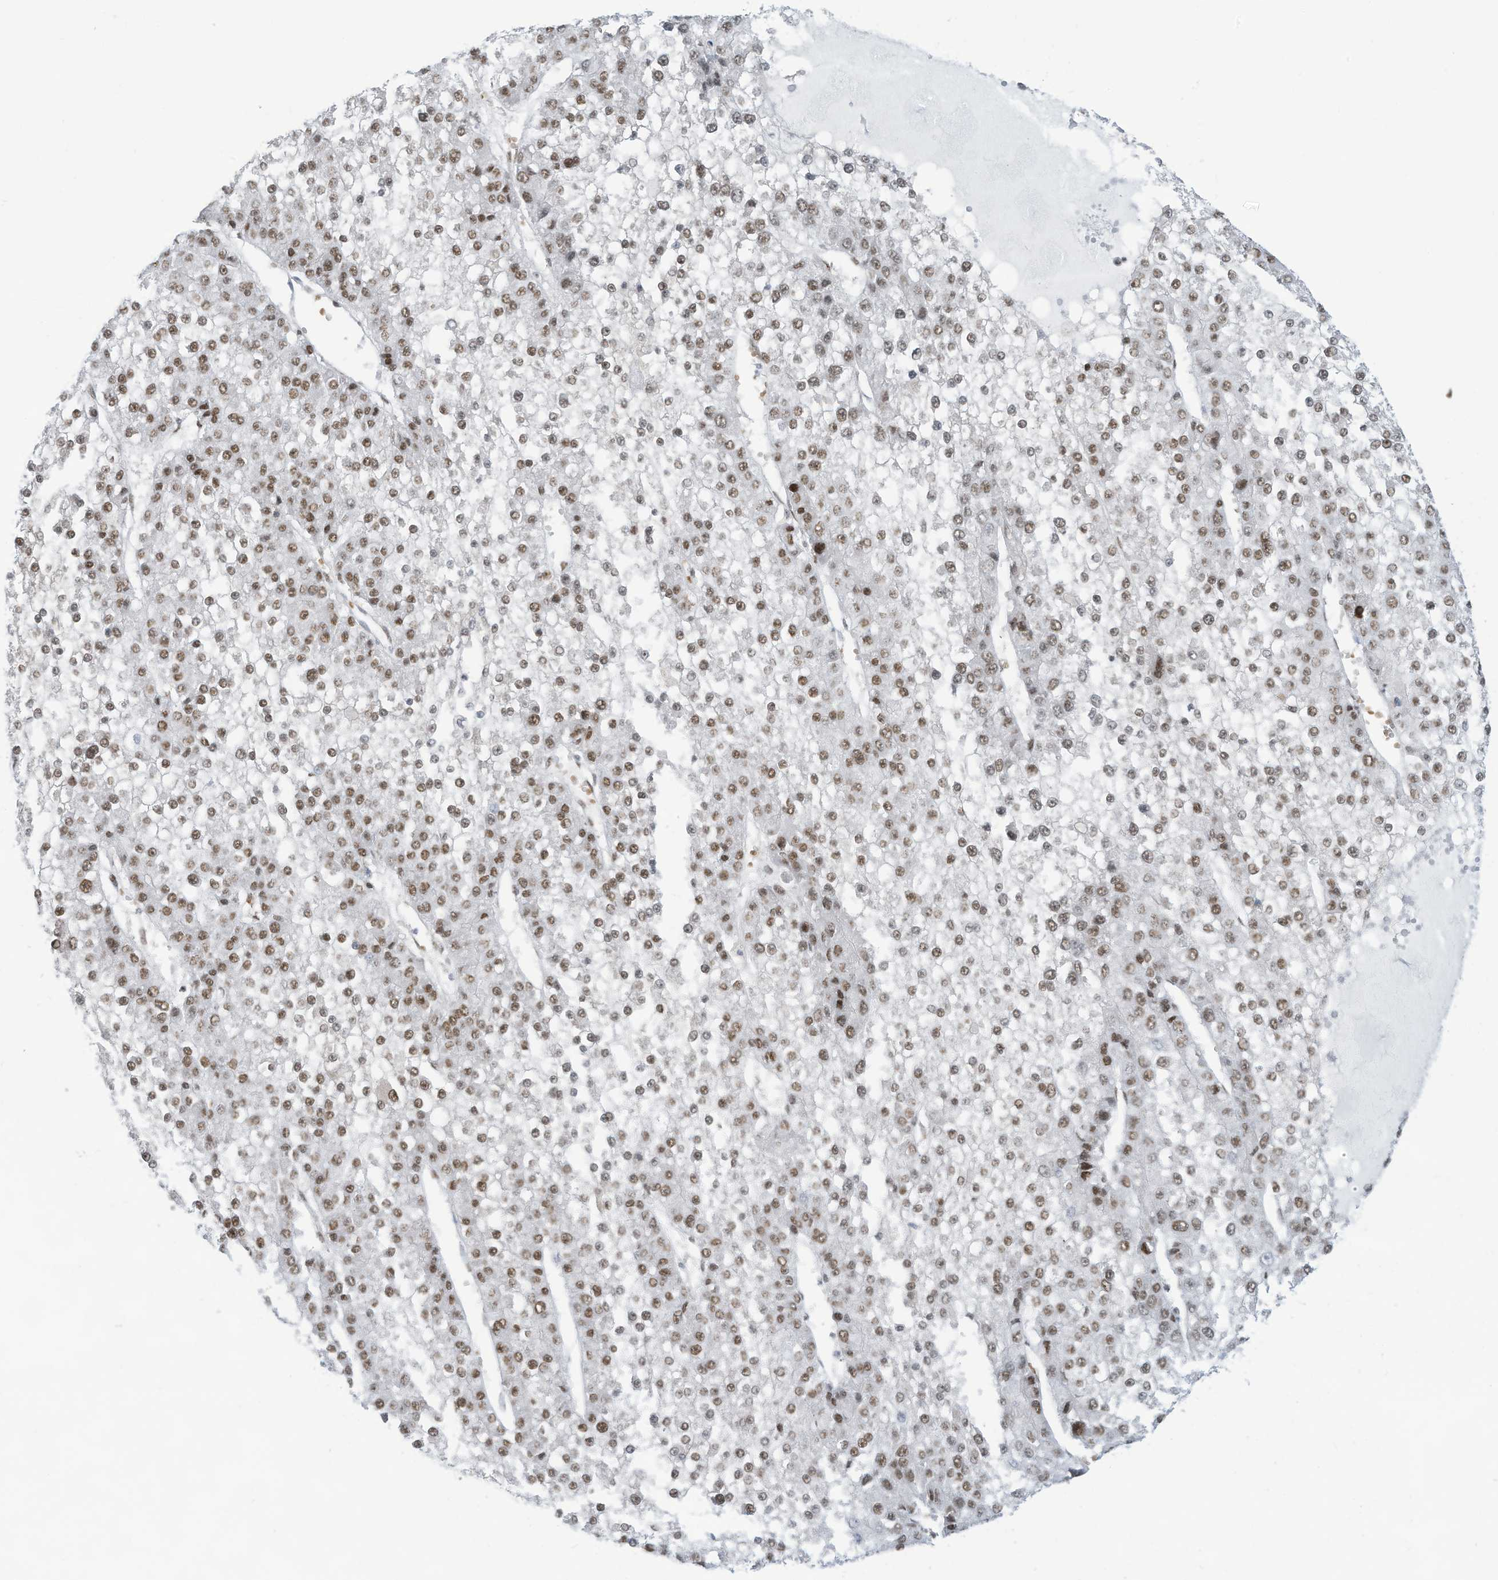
{"staining": {"intensity": "moderate", "quantity": ">75%", "location": "nuclear"}, "tissue": "liver cancer", "cell_type": "Tumor cells", "image_type": "cancer", "snomed": [{"axis": "morphology", "description": "Carcinoma, Hepatocellular, NOS"}, {"axis": "topography", "description": "Liver"}], "caption": "IHC staining of hepatocellular carcinoma (liver), which shows medium levels of moderate nuclear staining in approximately >75% of tumor cells indicating moderate nuclear protein expression. The staining was performed using DAB (3,3'-diaminobenzidine) (brown) for protein detection and nuclei were counterstained in hematoxylin (blue).", "gene": "ECT2L", "patient": {"sex": "female", "age": 73}}